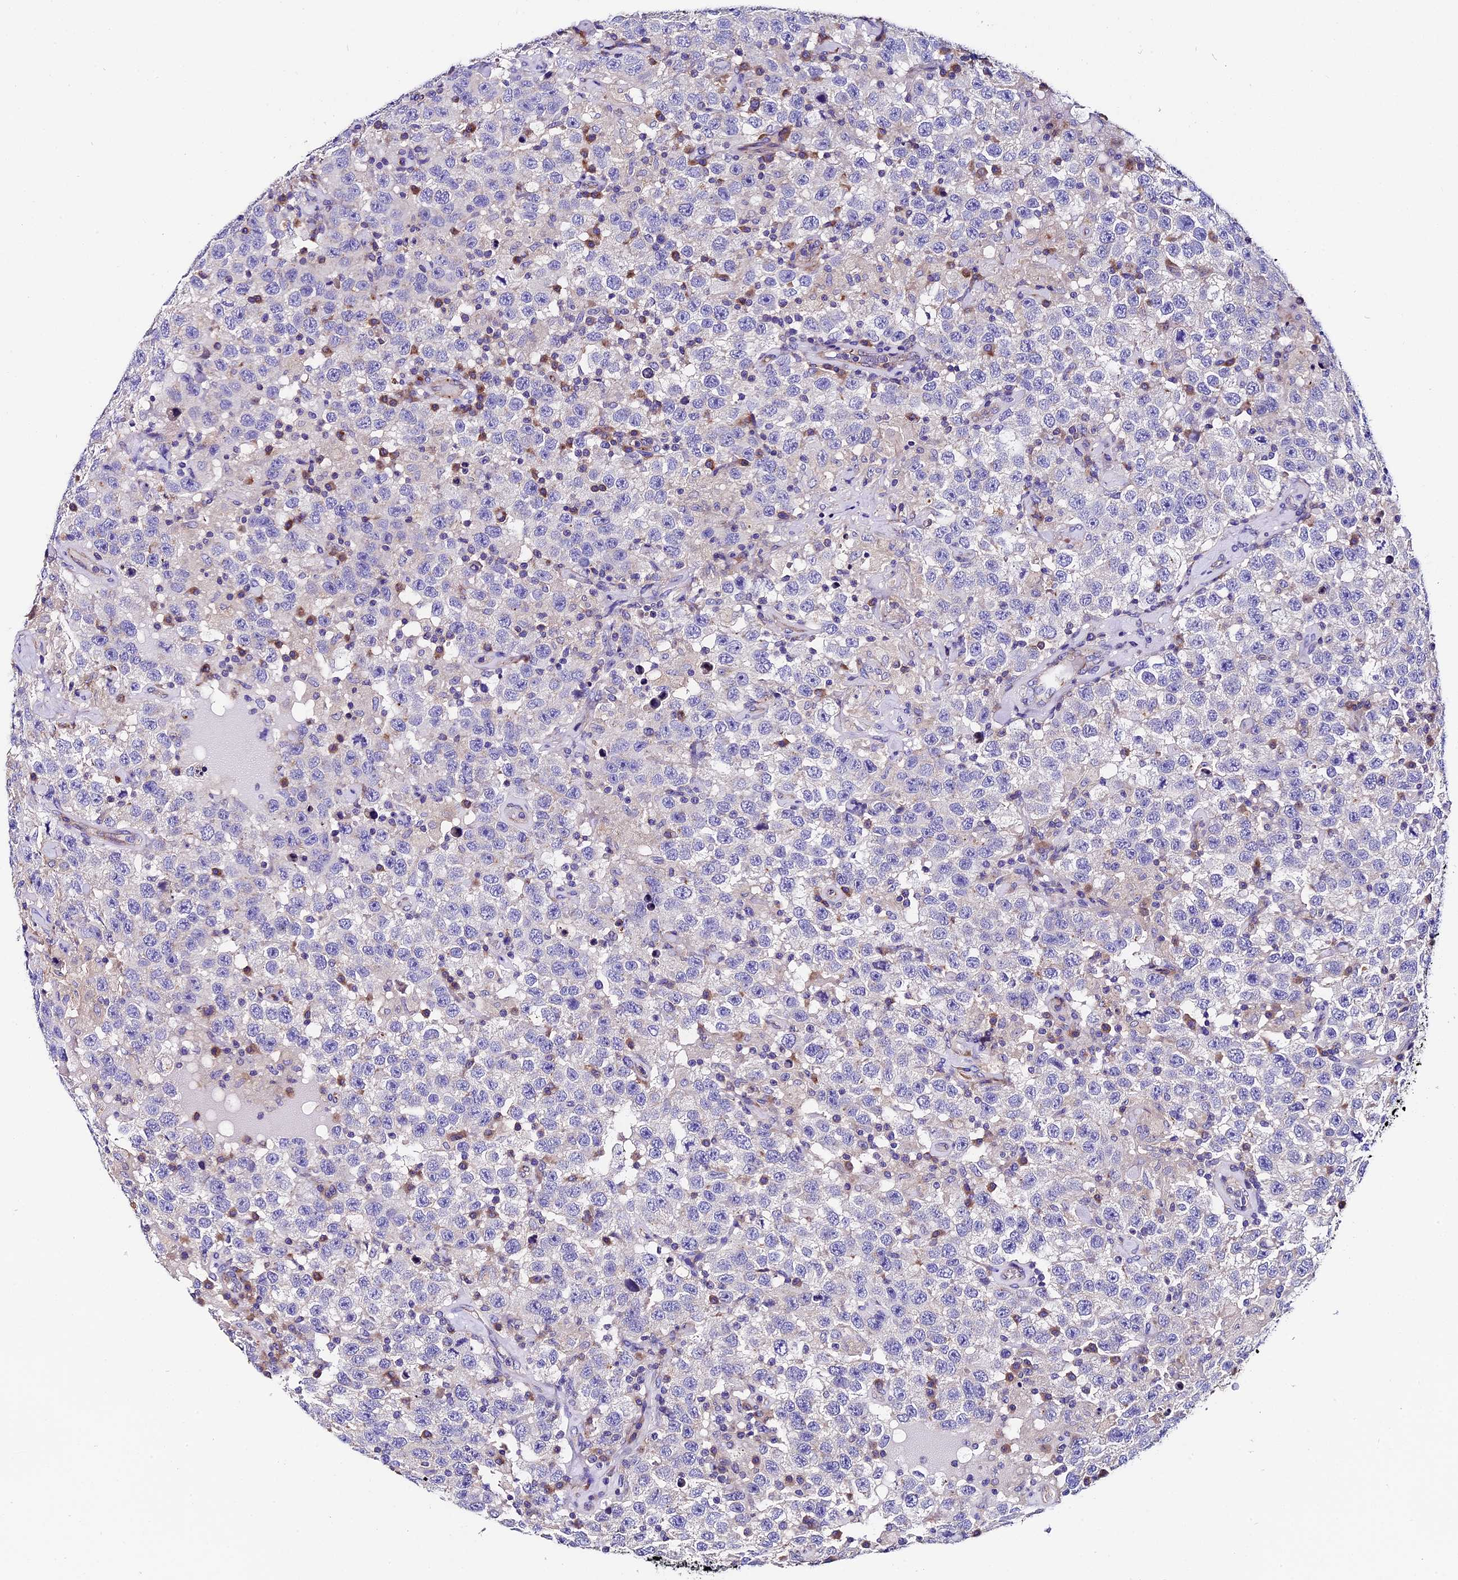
{"staining": {"intensity": "negative", "quantity": "none", "location": "none"}, "tissue": "testis cancer", "cell_type": "Tumor cells", "image_type": "cancer", "snomed": [{"axis": "morphology", "description": "Seminoma, NOS"}, {"axis": "topography", "description": "Testis"}], "caption": "The IHC photomicrograph has no significant expression in tumor cells of testis cancer tissue.", "gene": "COMTD1", "patient": {"sex": "male", "age": 41}}